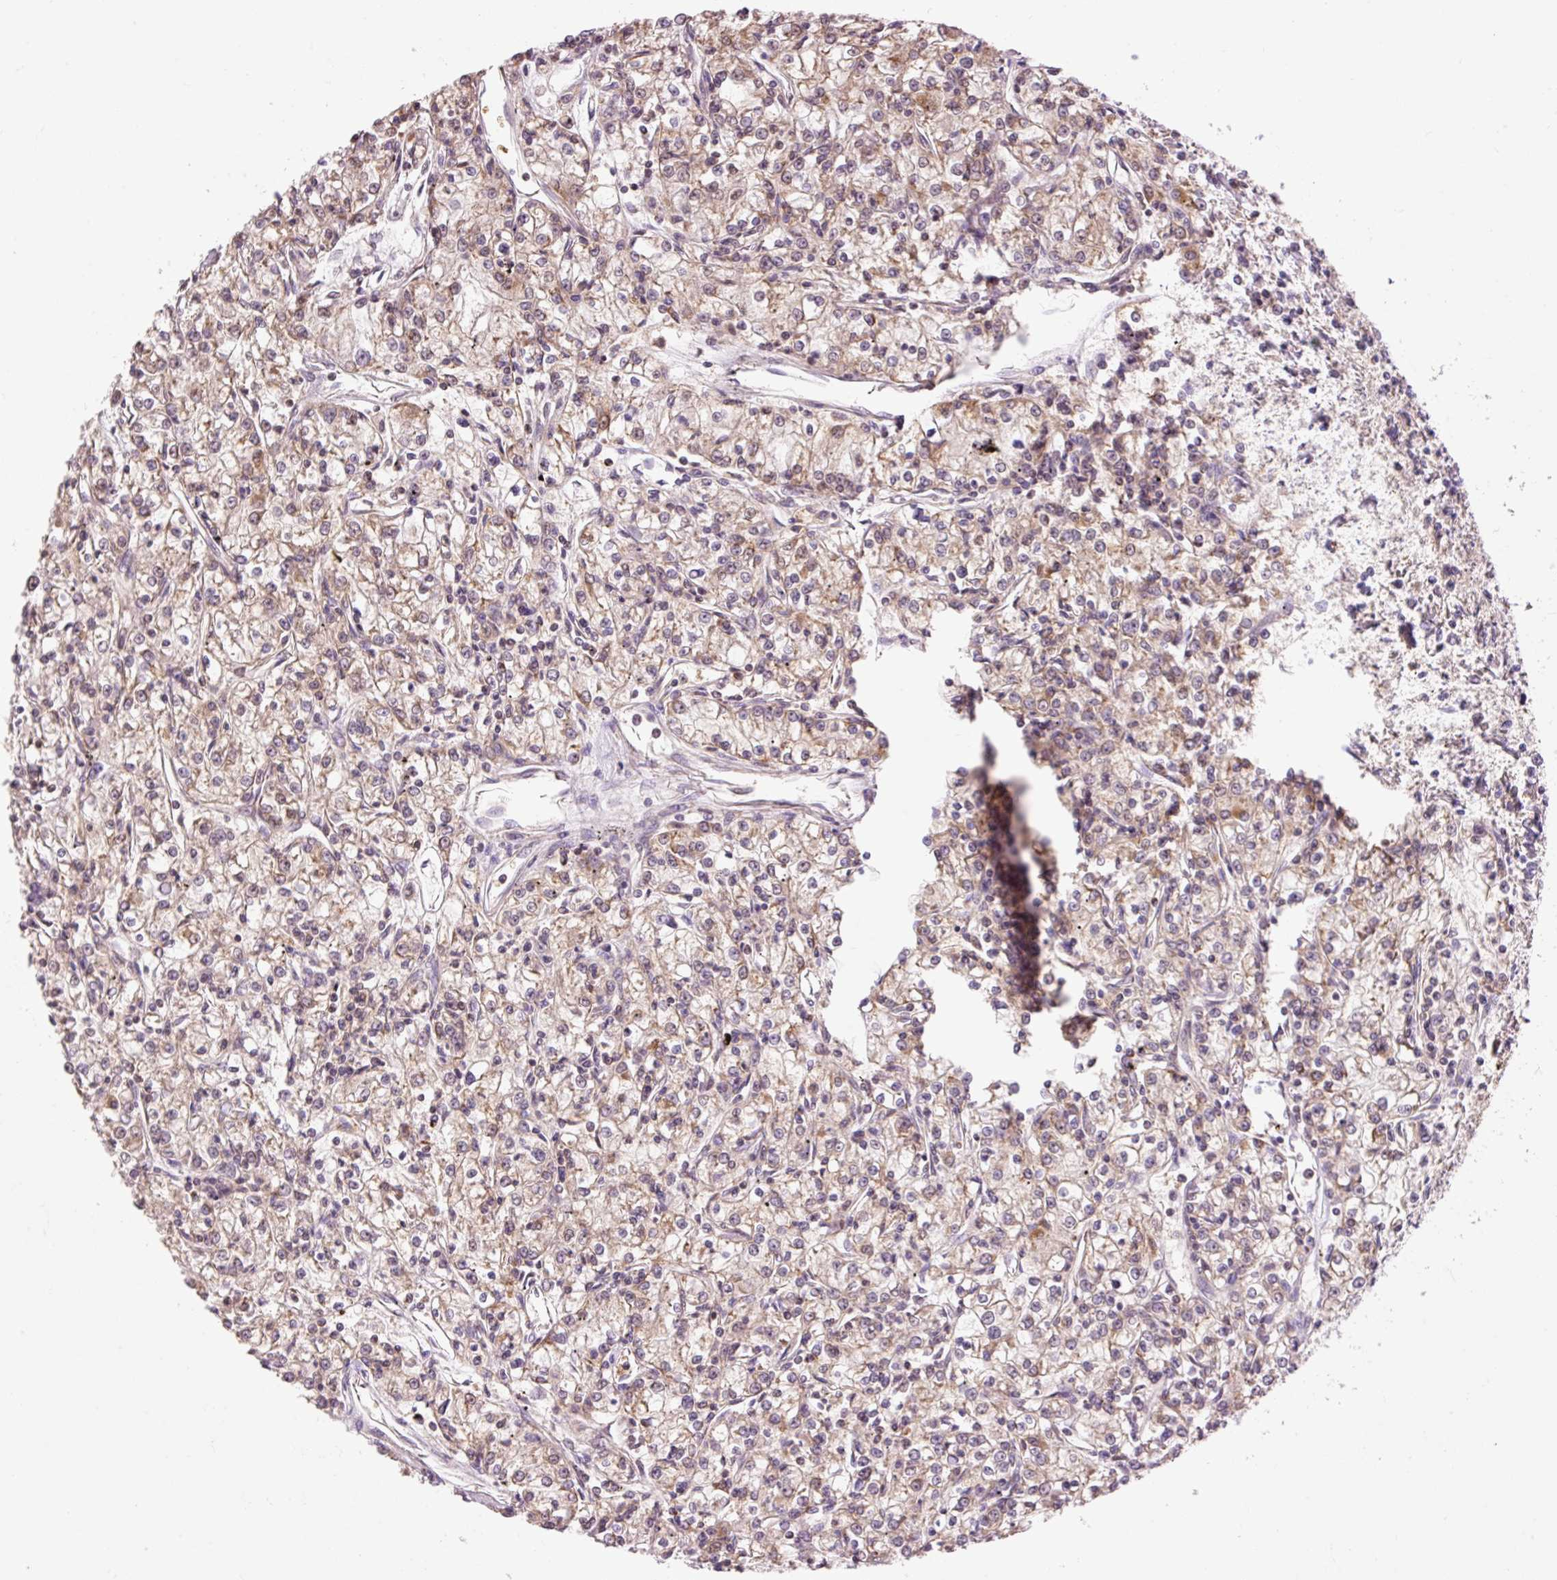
{"staining": {"intensity": "moderate", "quantity": "25%-75%", "location": "cytoplasmic/membranous"}, "tissue": "renal cancer", "cell_type": "Tumor cells", "image_type": "cancer", "snomed": [{"axis": "morphology", "description": "Adenocarcinoma, NOS"}, {"axis": "topography", "description": "Kidney"}], "caption": "Adenocarcinoma (renal) was stained to show a protein in brown. There is medium levels of moderate cytoplasmic/membranous expression in approximately 25%-75% of tumor cells.", "gene": "IMMT", "patient": {"sex": "female", "age": 59}}